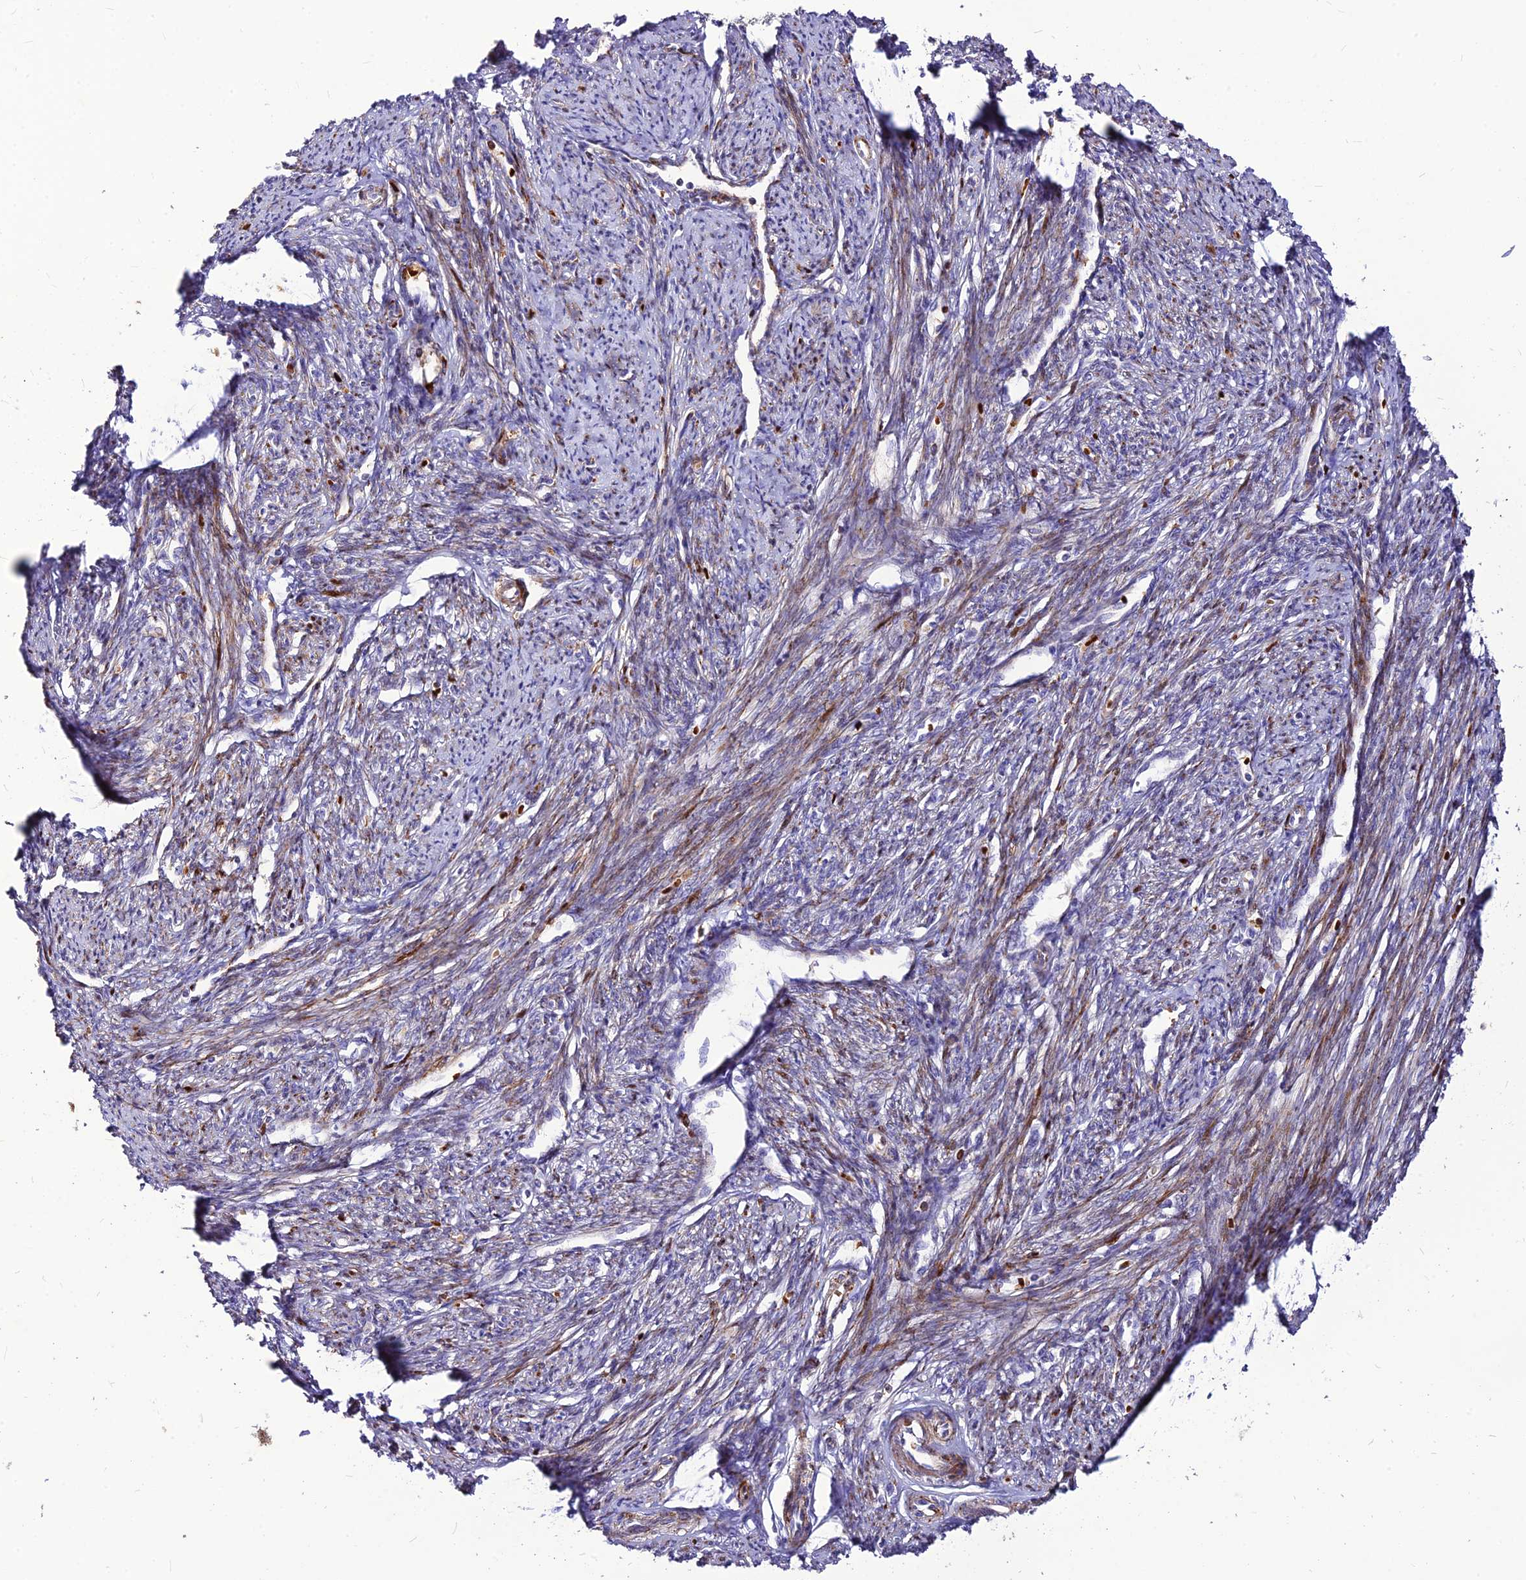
{"staining": {"intensity": "strong", "quantity": "25%-75%", "location": "cytoplasmic/membranous"}, "tissue": "smooth muscle", "cell_type": "Smooth muscle cells", "image_type": "normal", "snomed": [{"axis": "morphology", "description": "Normal tissue, NOS"}, {"axis": "topography", "description": "Smooth muscle"}, {"axis": "topography", "description": "Uterus"}], "caption": "Immunohistochemical staining of unremarkable human smooth muscle demonstrates high levels of strong cytoplasmic/membranous positivity in about 25%-75% of smooth muscle cells. The staining was performed using DAB, with brown indicating positive protein expression. Nuclei are stained blue with hematoxylin.", "gene": "RIMOC1", "patient": {"sex": "female", "age": 59}}